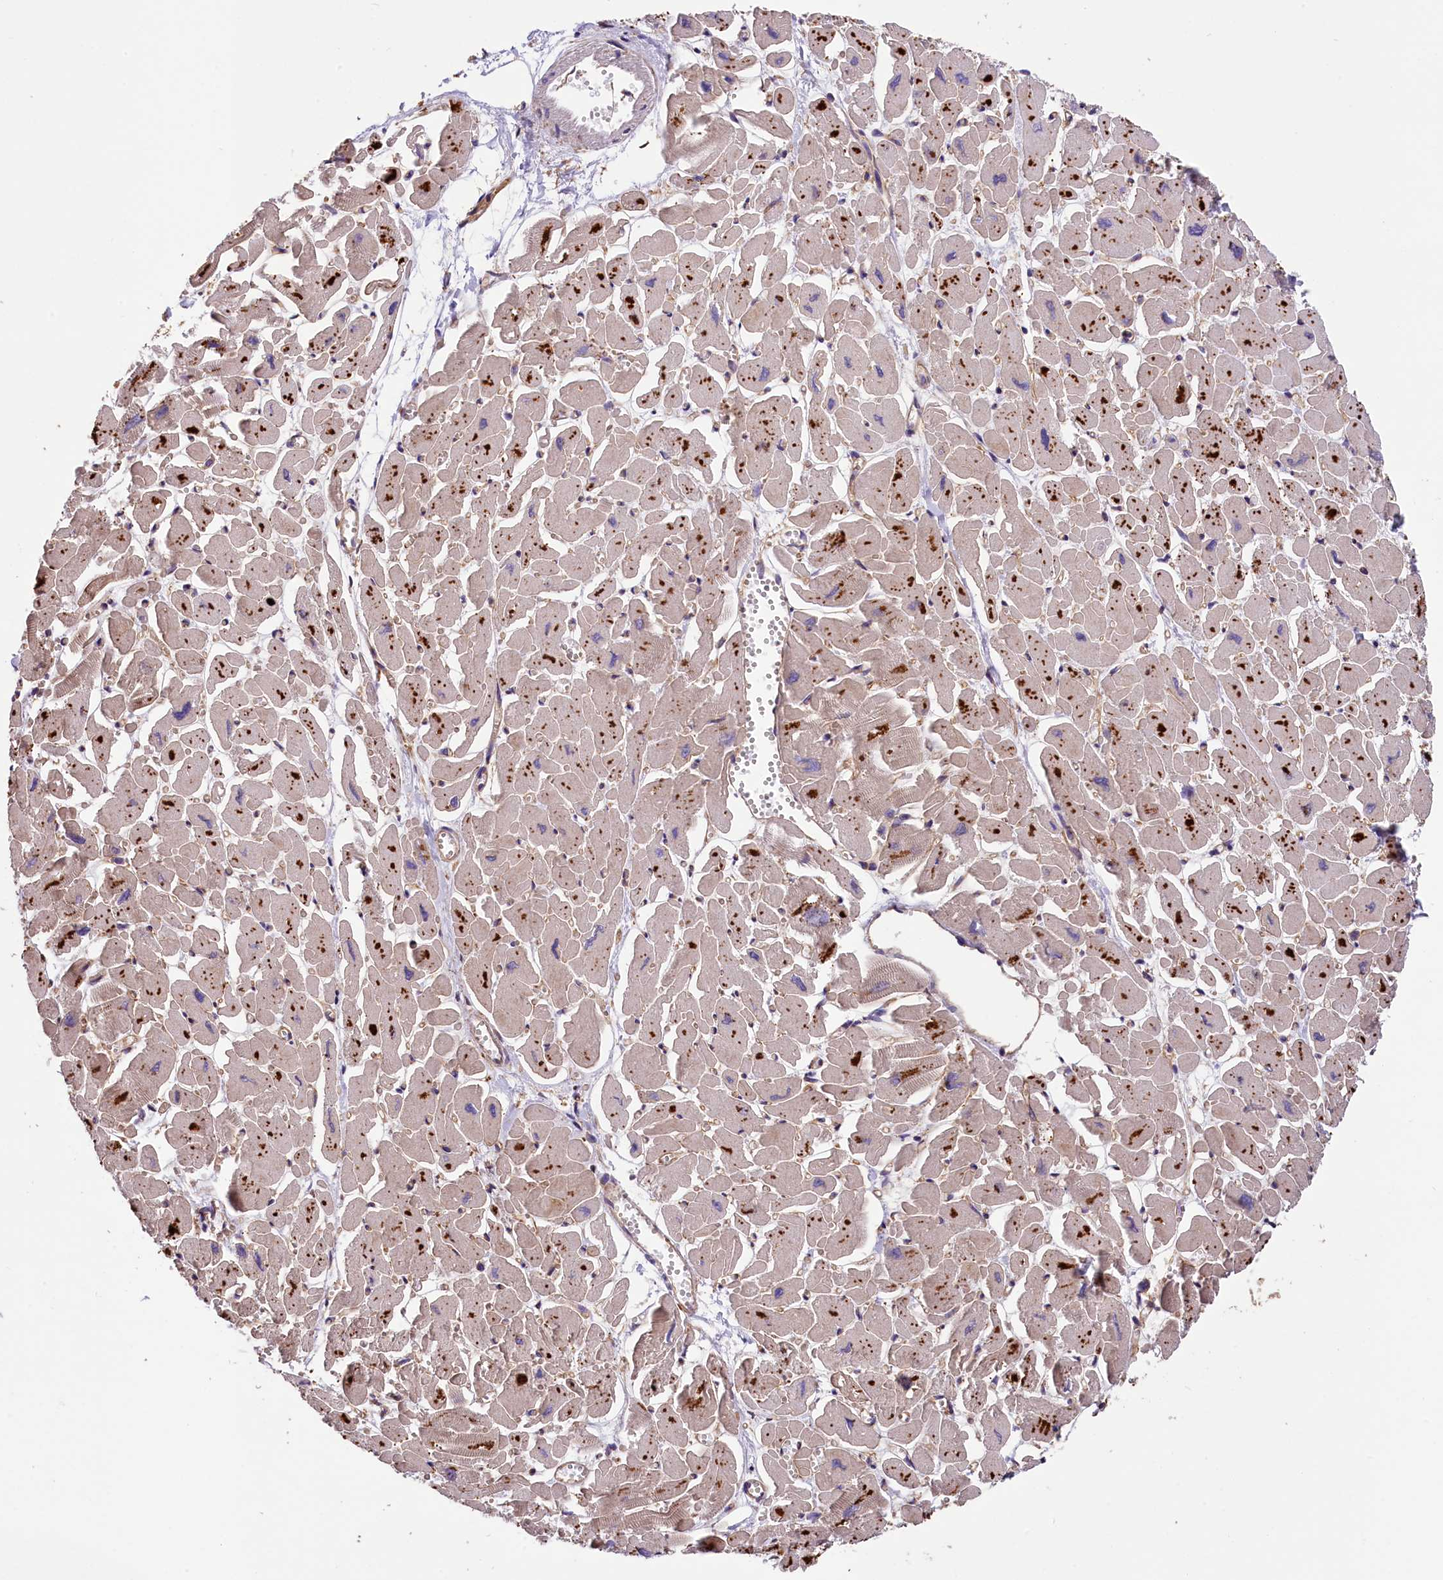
{"staining": {"intensity": "moderate", "quantity": "25%-75%", "location": "cytoplasmic/membranous"}, "tissue": "heart muscle", "cell_type": "Cardiomyocytes", "image_type": "normal", "snomed": [{"axis": "morphology", "description": "Normal tissue, NOS"}, {"axis": "topography", "description": "Heart"}], "caption": "About 25%-75% of cardiomyocytes in normal heart muscle demonstrate moderate cytoplasmic/membranous protein expression as visualized by brown immunohistochemical staining.", "gene": "ERMARD", "patient": {"sex": "male", "age": 54}}